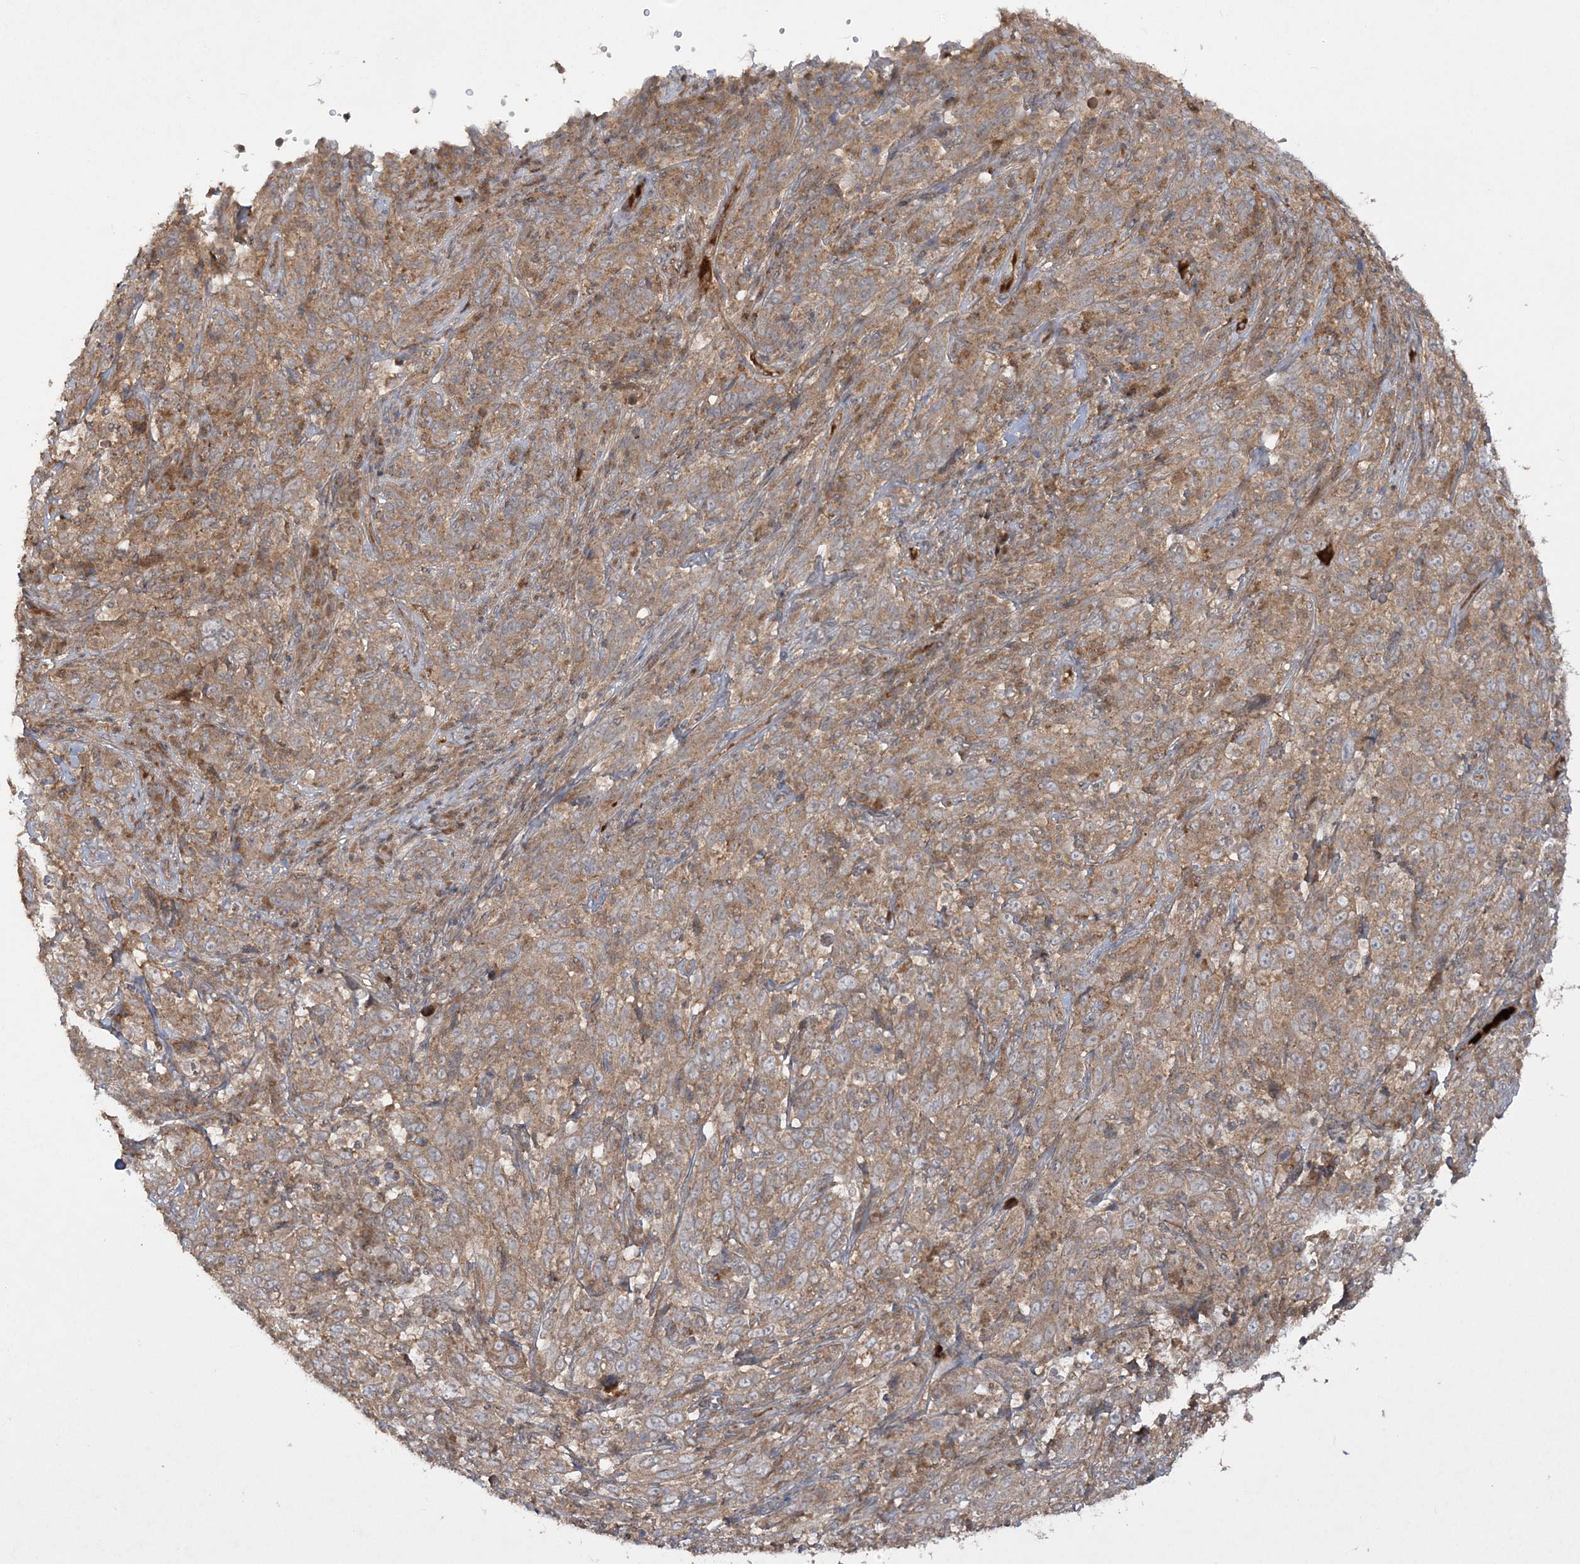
{"staining": {"intensity": "moderate", "quantity": ">75%", "location": "cytoplasmic/membranous"}, "tissue": "cervical cancer", "cell_type": "Tumor cells", "image_type": "cancer", "snomed": [{"axis": "morphology", "description": "Squamous cell carcinoma, NOS"}, {"axis": "topography", "description": "Cervix"}], "caption": "Immunohistochemical staining of cervical cancer shows moderate cytoplasmic/membranous protein positivity in approximately >75% of tumor cells.", "gene": "MOCS2", "patient": {"sex": "female", "age": 46}}